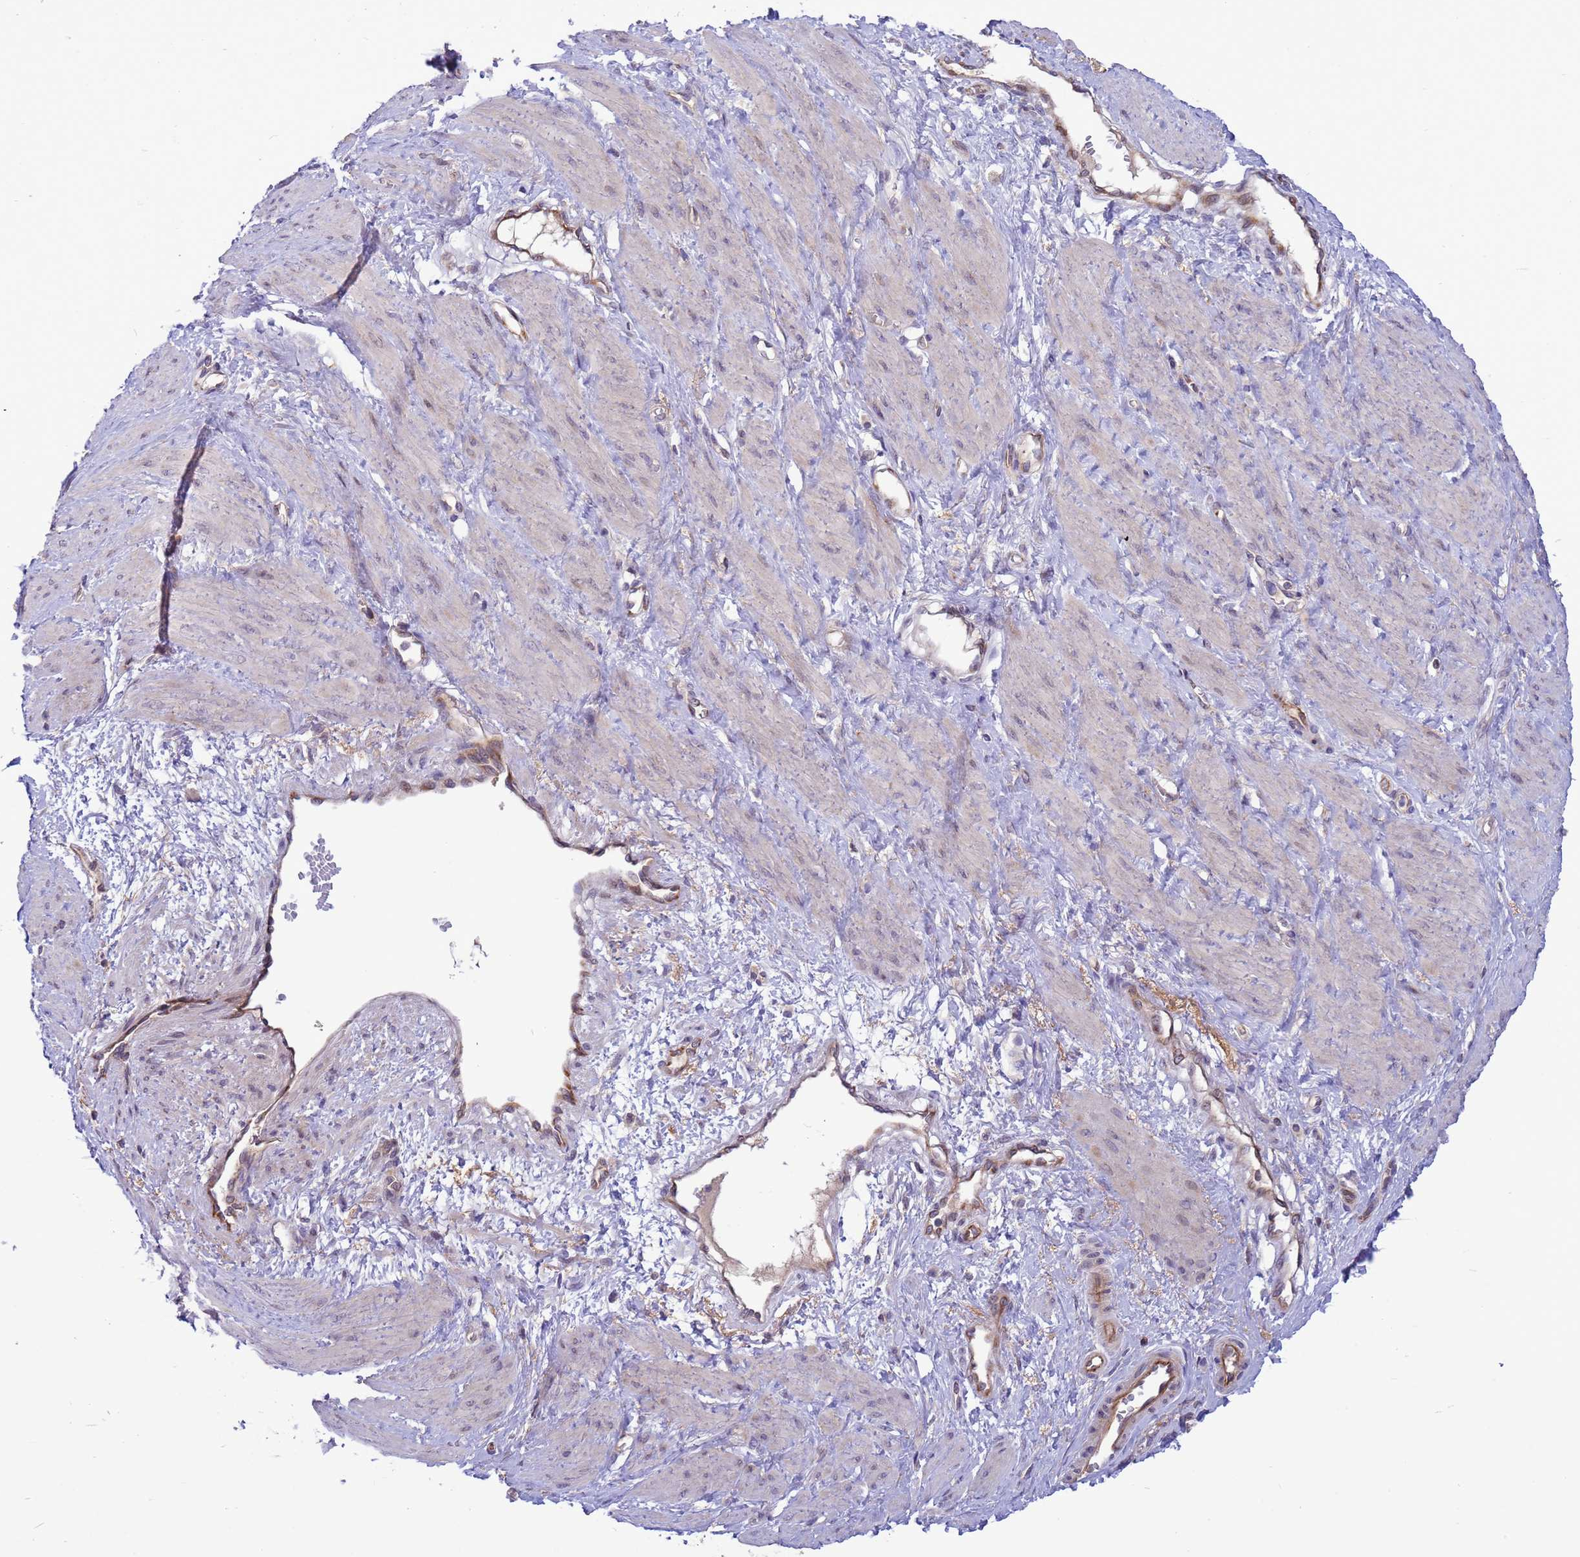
{"staining": {"intensity": "weak", "quantity": "<25%", "location": "cytoplasmic/membranous"}, "tissue": "smooth muscle", "cell_type": "Smooth muscle cells", "image_type": "normal", "snomed": [{"axis": "morphology", "description": "Normal tissue, NOS"}, {"axis": "topography", "description": "Smooth muscle"}, {"axis": "topography", "description": "Uterus"}], "caption": "This is an IHC photomicrograph of normal human smooth muscle. There is no positivity in smooth muscle cells.", "gene": "GJA10", "patient": {"sex": "female", "age": 39}}